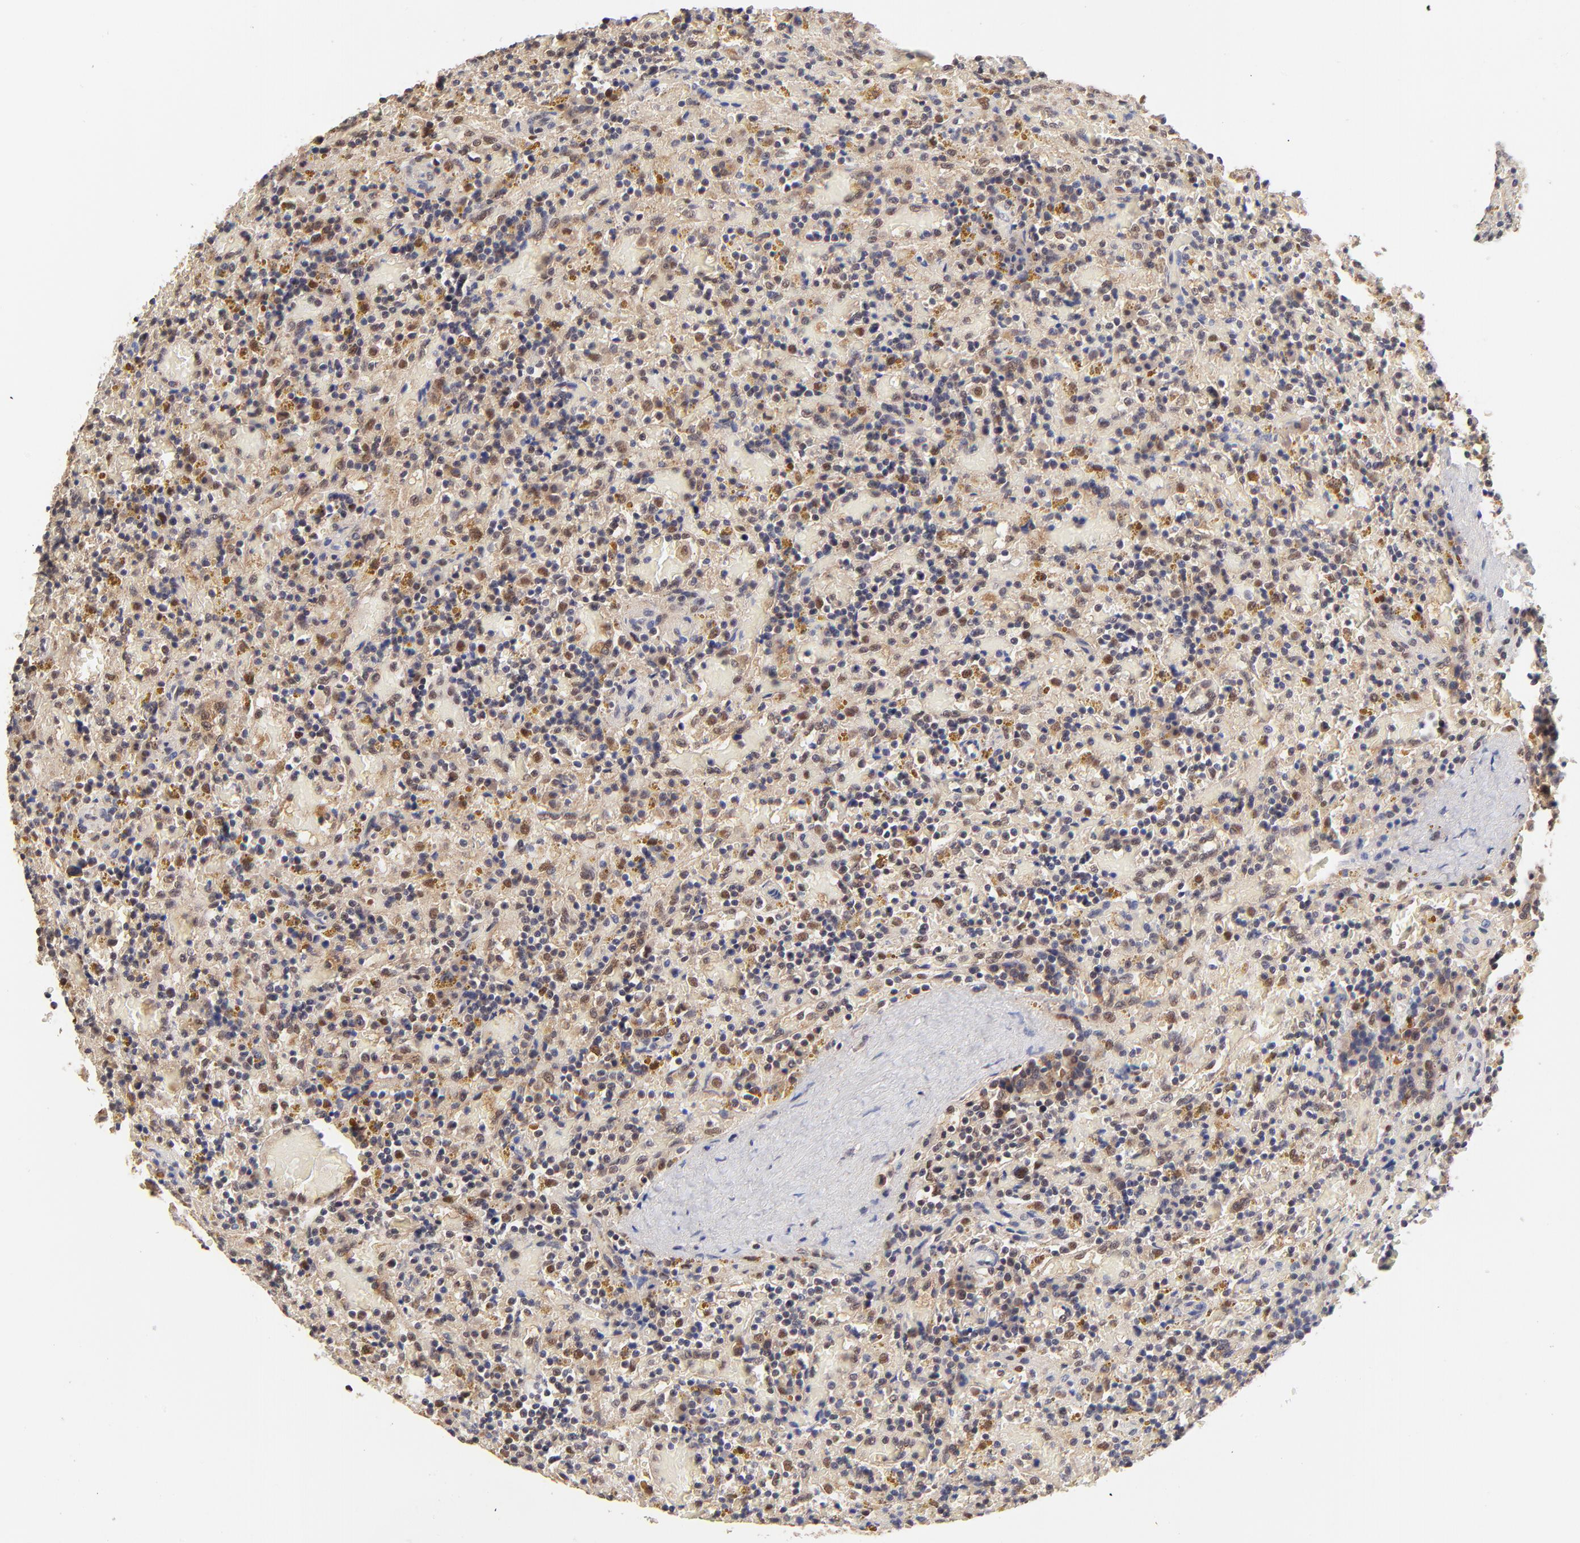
{"staining": {"intensity": "negative", "quantity": "none", "location": "none"}, "tissue": "lymphoma", "cell_type": "Tumor cells", "image_type": "cancer", "snomed": [{"axis": "morphology", "description": "Malignant lymphoma, non-Hodgkin's type, Low grade"}, {"axis": "topography", "description": "Spleen"}], "caption": "Immunohistochemical staining of human lymphoma reveals no significant positivity in tumor cells.", "gene": "PSMC4", "patient": {"sex": "female", "age": 65}}